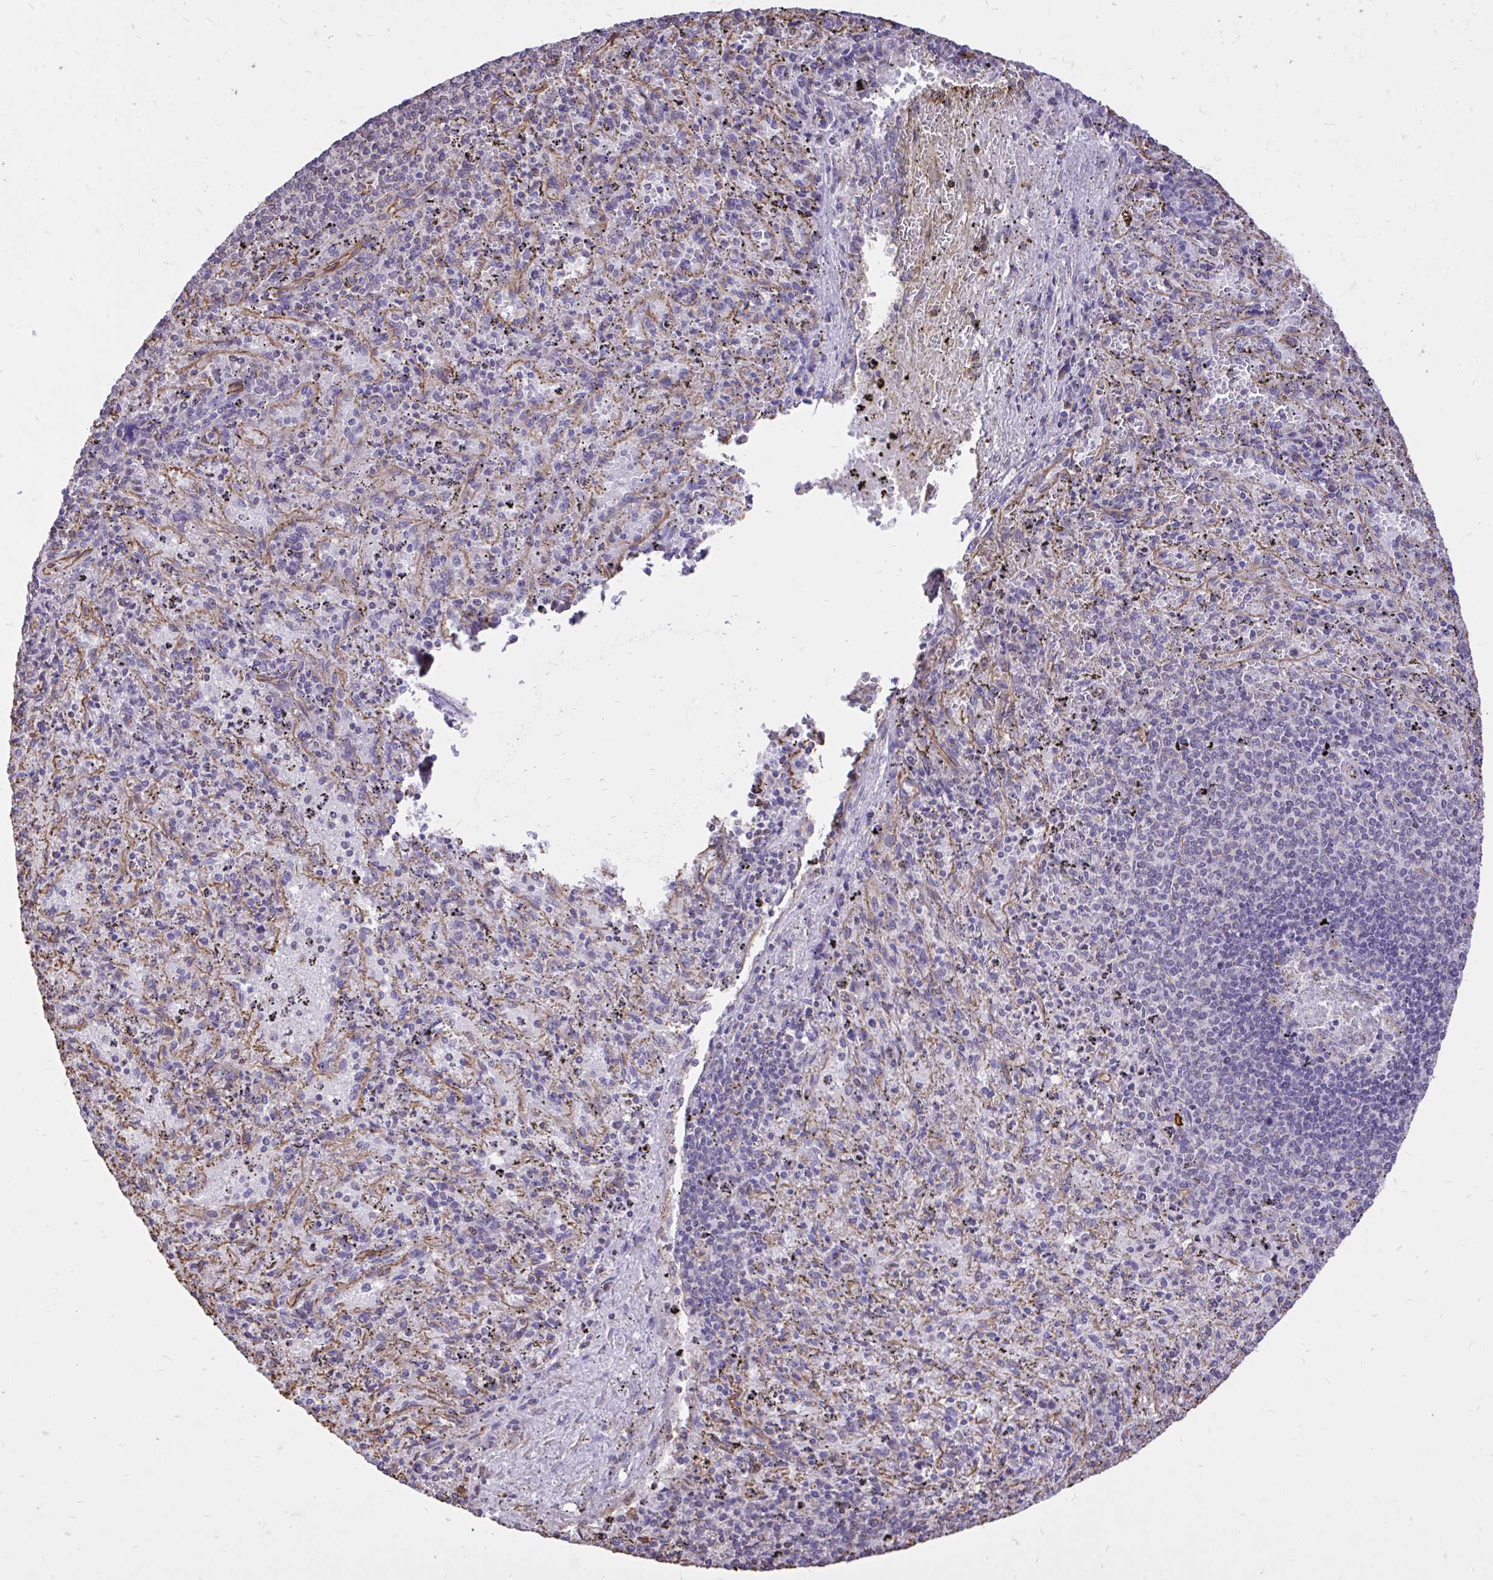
{"staining": {"intensity": "negative", "quantity": "none", "location": "none"}, "tissue": "spleen", "cell_type": "Cells in red pulp", "image_type": "normal", "snomed": [{"axis": "morphology", "description": "Normal tissue, NOS"}, {"axis": "topography", "description": "Spleen"}], "caption": "High magnification brightfield microscopy of normal spleen stained with DAB (3,3'-diaminobenzidine) (brown) and counterstained with hematoxylin (blue): cells in red pulp show no significant expression.", "gene": "RNF103", "patient": {"sex": "male", "age": 57}}